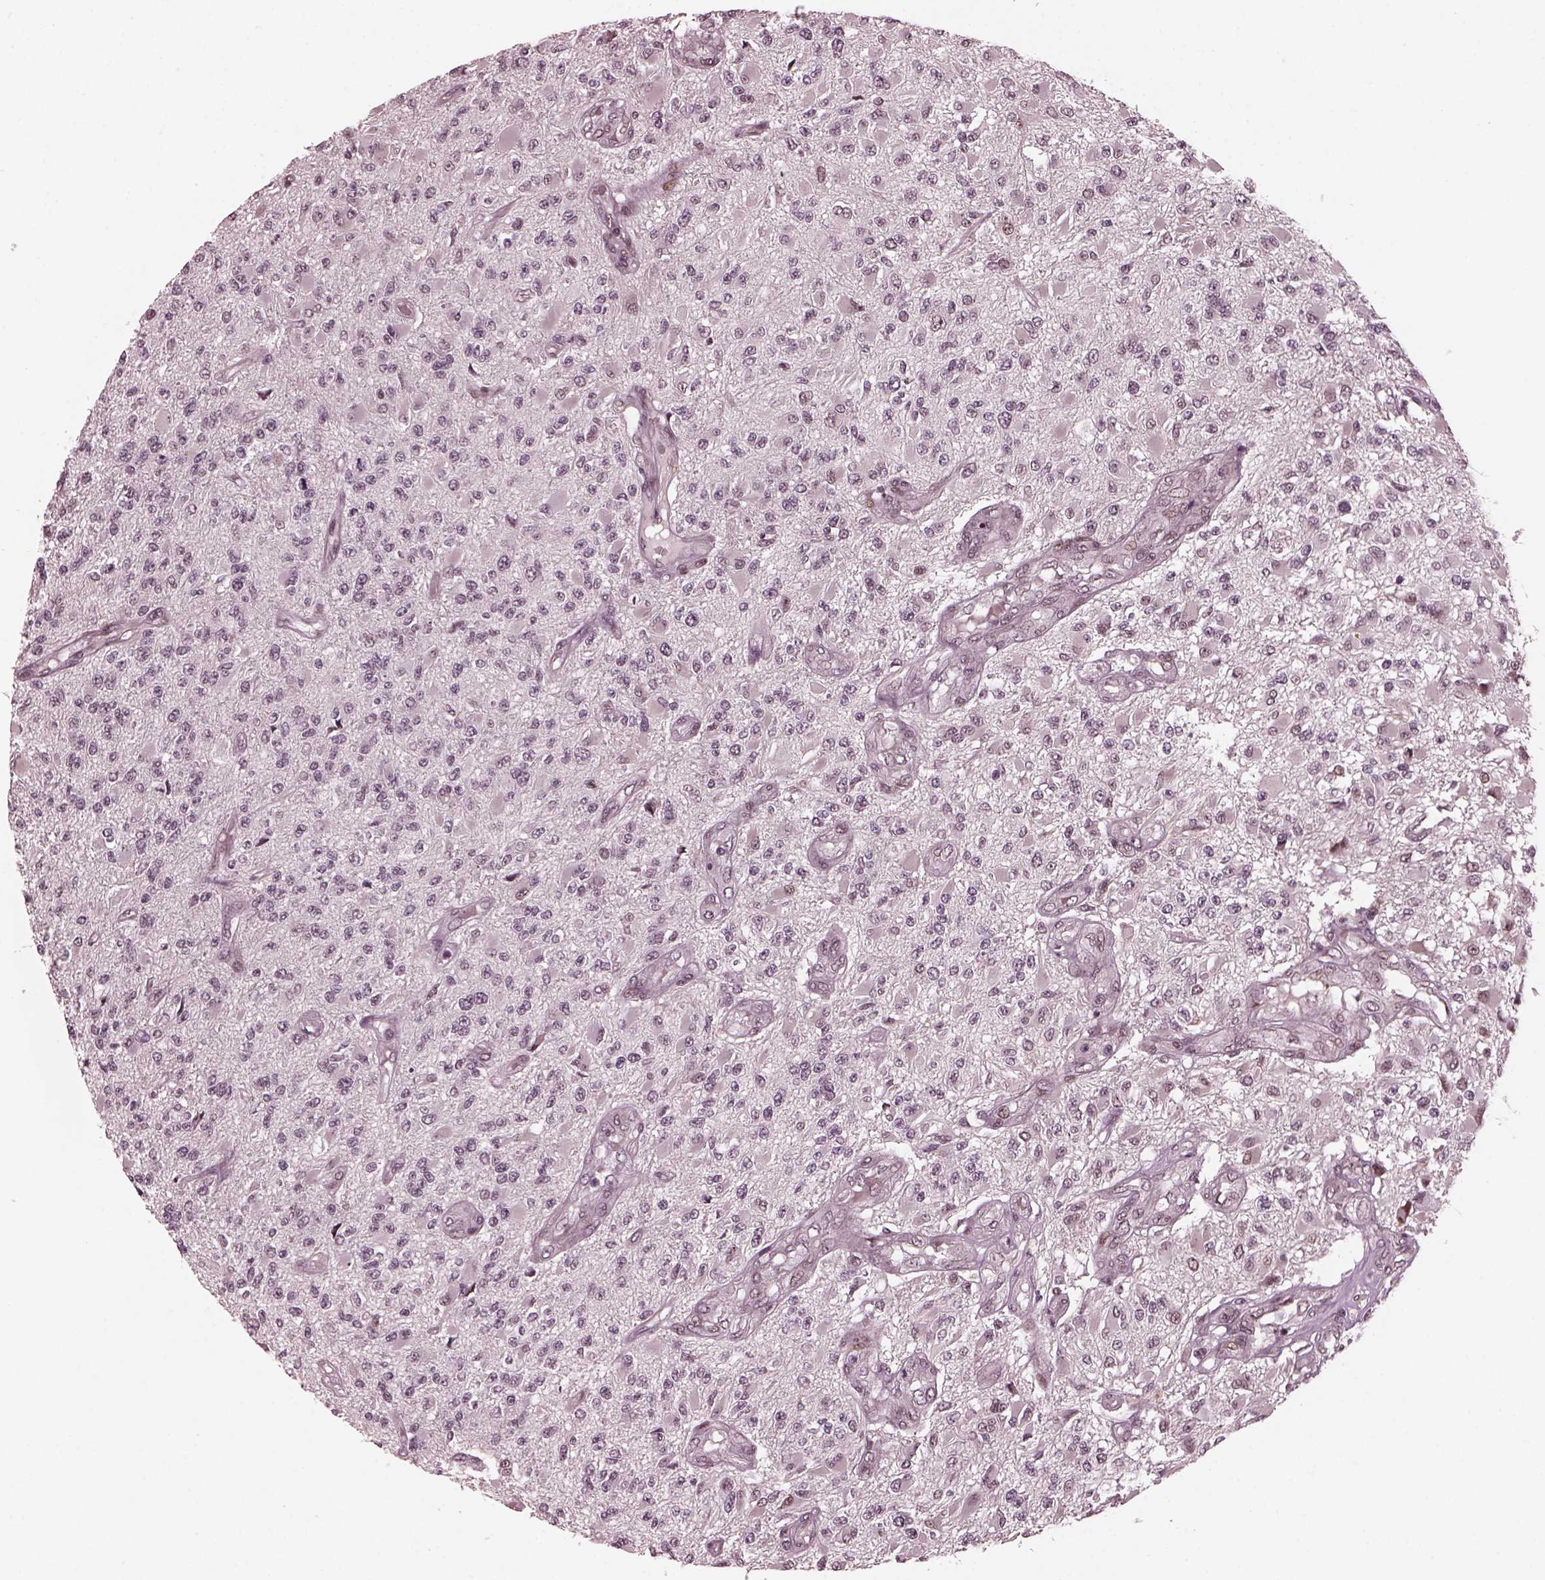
{"staining": {"intensity": "negative", "quantity": "none", "location": "none"}, "tissue": "glioma", "cell_type": "Tumor cells", "image_type": "cancer", "snomed": [{"axis": "morphology", "description": "Glioma, malignant, High grade"}, {"axis": "topography", "description": "Brain"}], "caption": "IHC of malignant high-grade glioma displays no staining in tumor cells.", "gene": "TRIB3", "patient": {"sex": "female", "age": 63}}